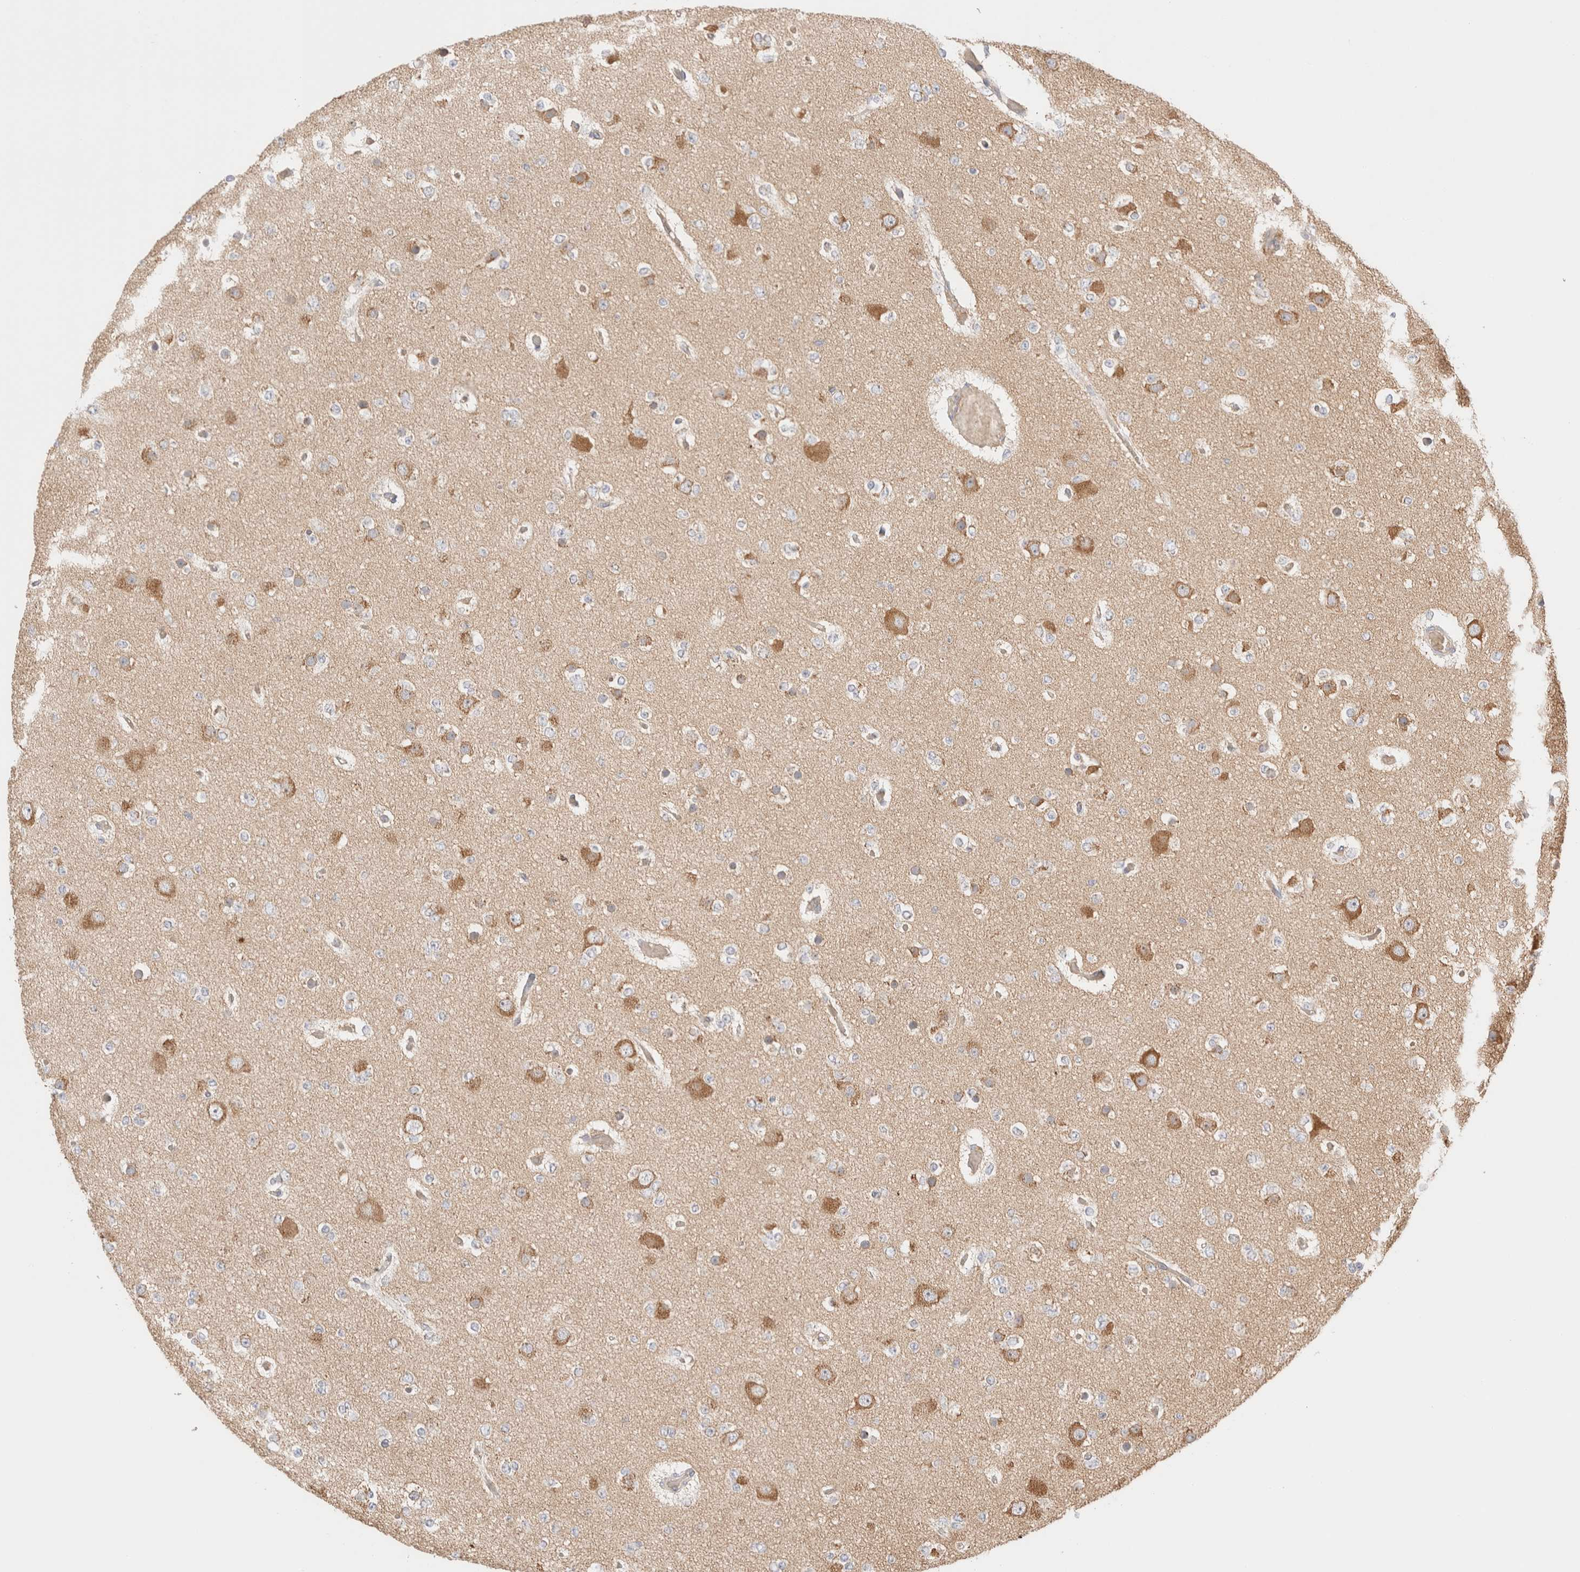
{"staining": {"intensity": "weak", "quantity": "<25%", "location": "cytoplasmic/membranous"}, "tissue": "glioma", "cell_type": "Tumor cells", "image_type": "cancer", "snomed": [{"axis": "morphology", "description": "Glioma, malignant, Low grade"}, {"axis": "topography", "description": "Brain"}], "caption": "IHC image of neoplastic tissue: glioma stained with DAB demonstrates no significant protein staining in tumor cells. Nuclei are stained in blue.", "gene": "UTS2B", "patient": {"sex": "female", "age": 22}}